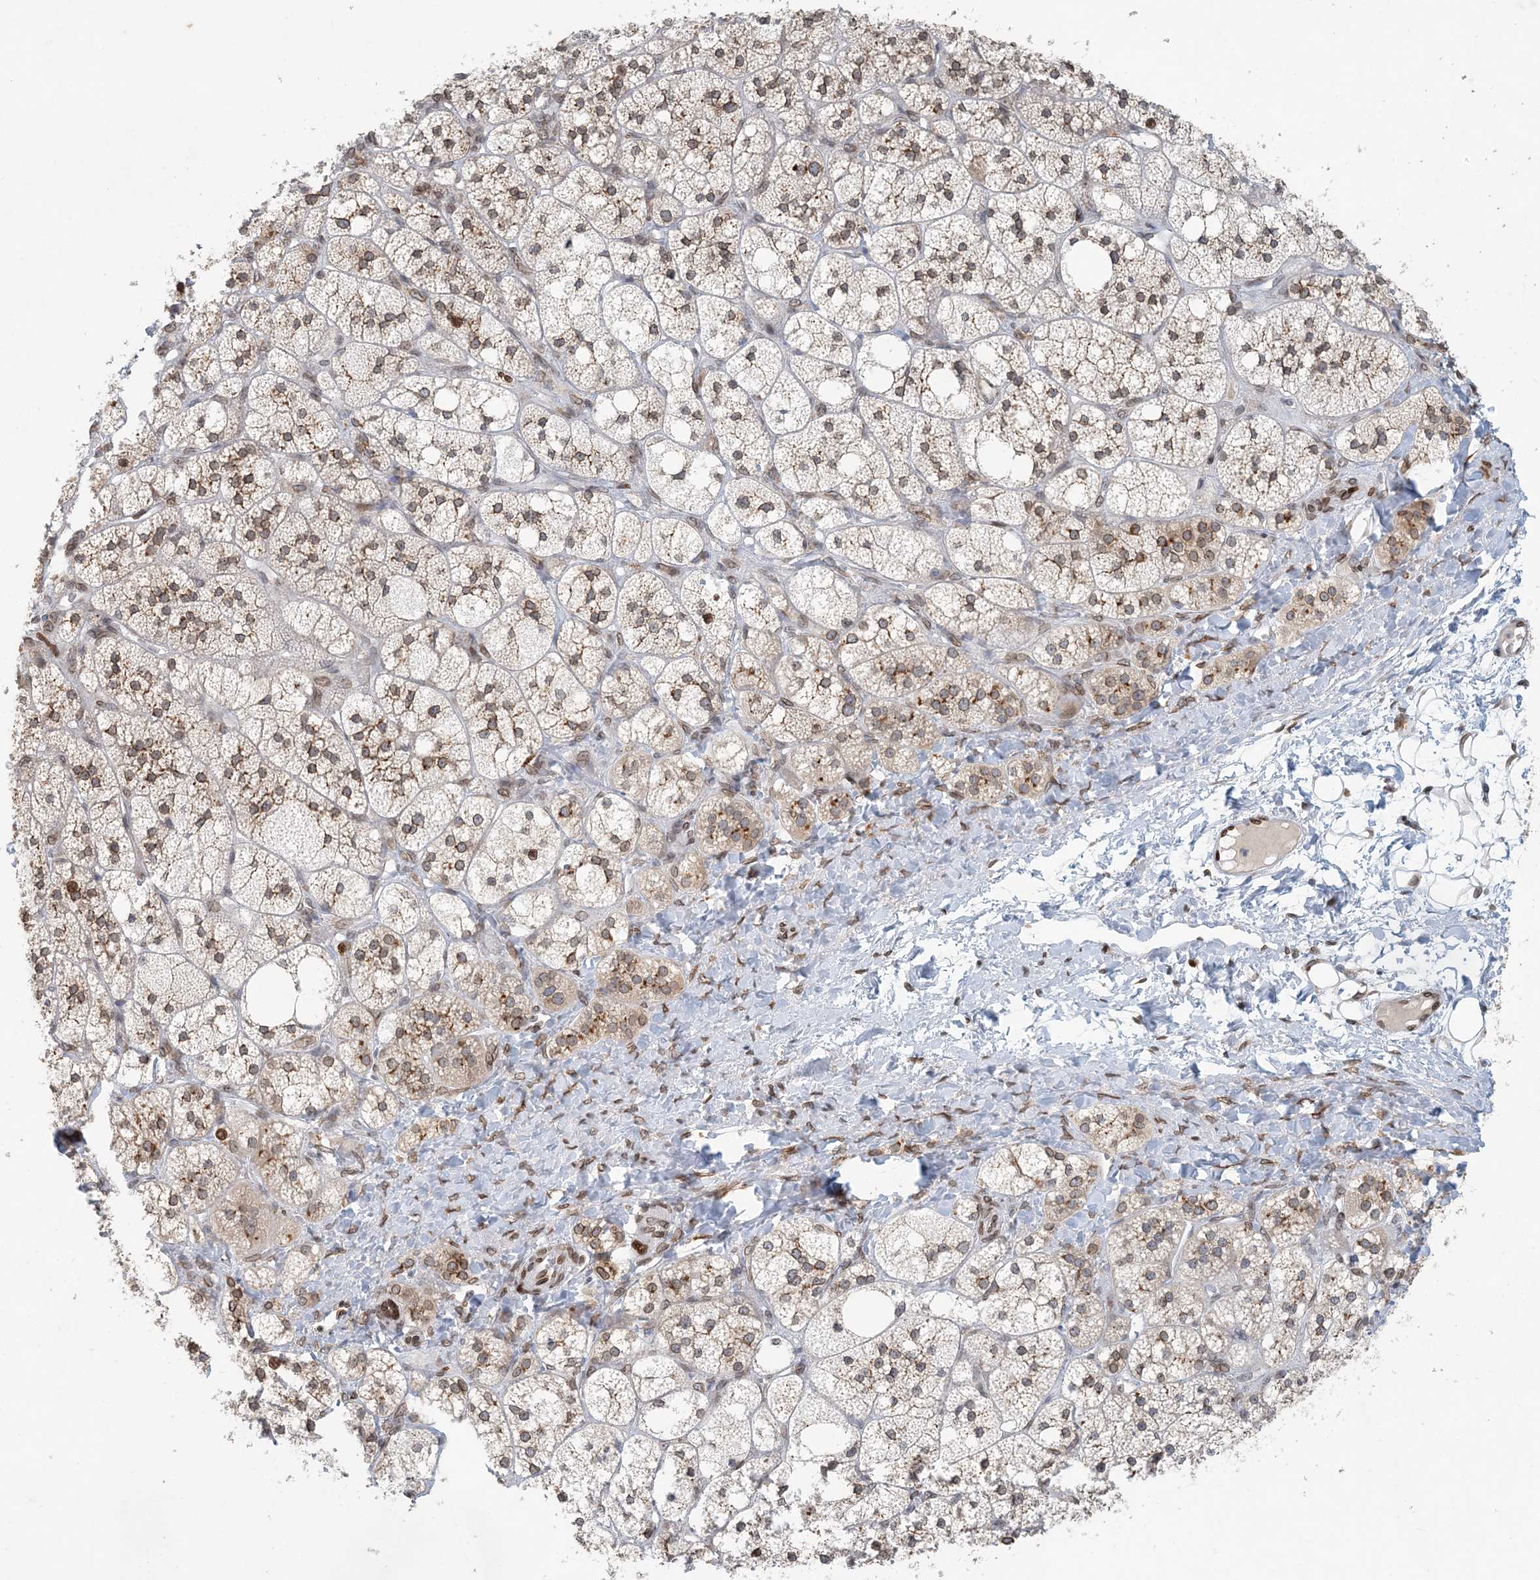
{"staining": {"intensity": "moderate", "quantity": "25%-75%", "location": "cytoplasmic/membranous,nuclear"}, "tissue": "adrenal gland", "cell_type": "Glandular cells", "image_type": "normal", "snomed": [{"axis": "morphology", "description": "Normal tissue, NOS"}, {"axis": "topography", "description": "Adrenal gland"}], "caption": "The histopathology image reveals immunohistochemical staining of normal adrenal gland. There is moderate cytoplasmic/membranous,nuclear staining is identified in approximately 25%-75% of glandular cells. (Brightfield microscopy of DAB IHC at high magnification).", "gene": "SLC35A2", "patient": {"sex": "male", "age": 61}}